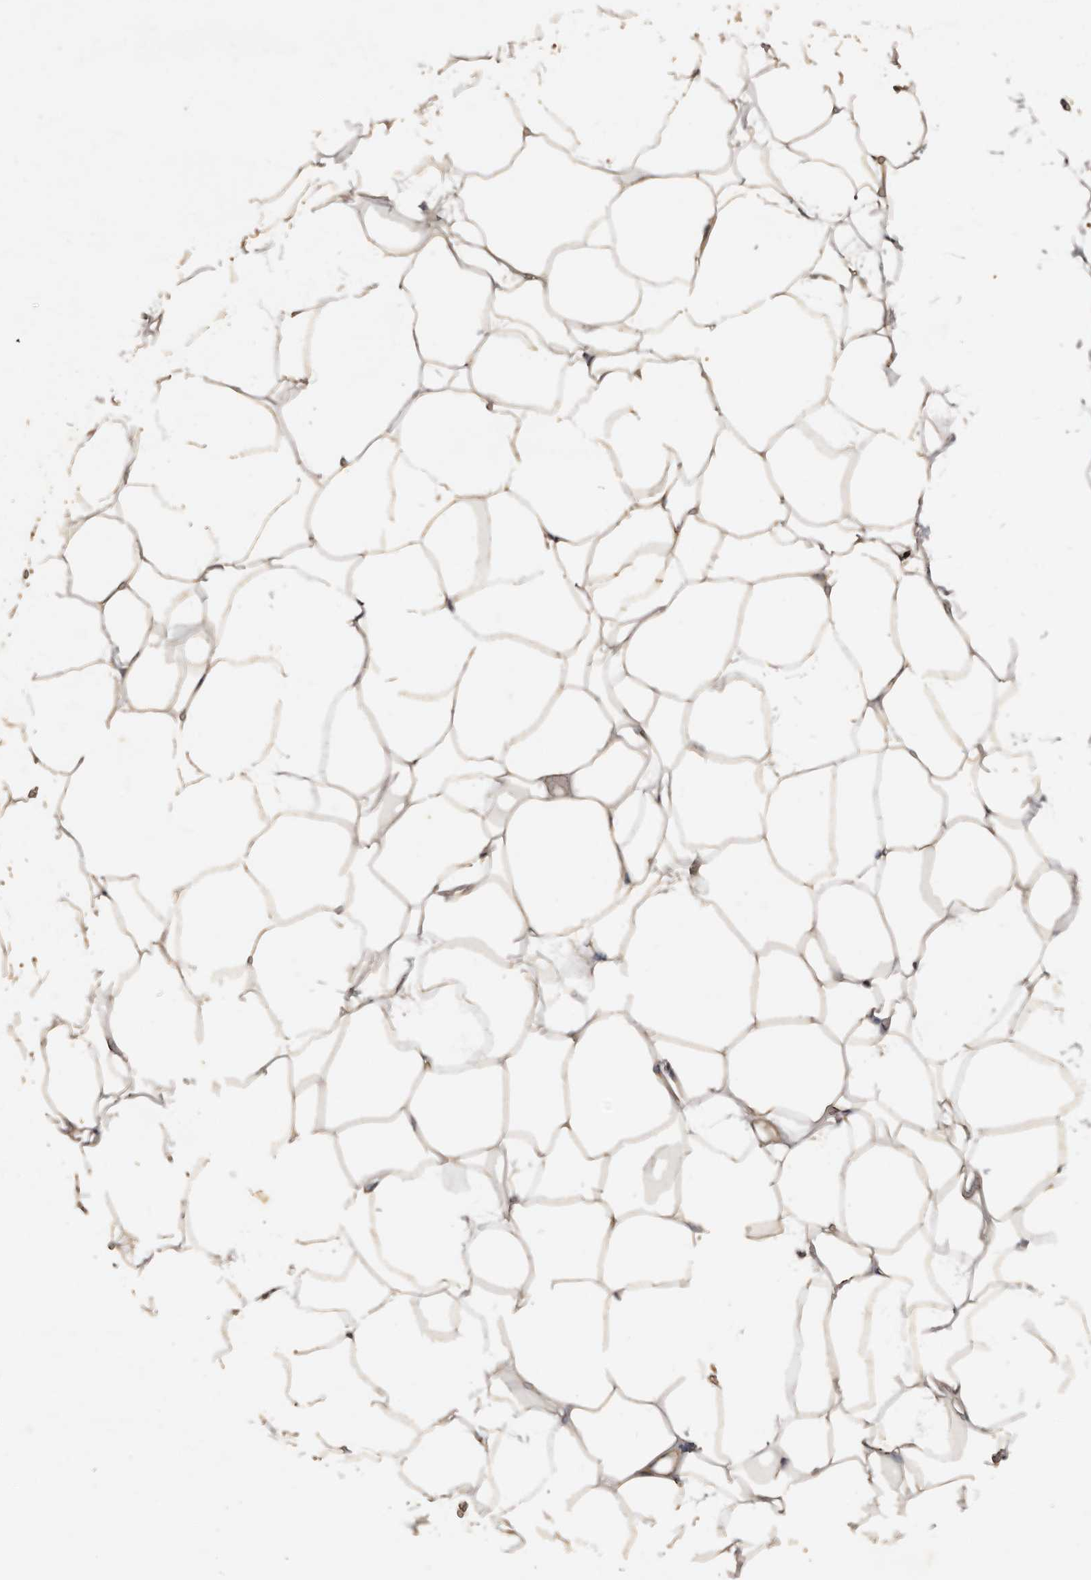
{"staining": {"intensity": "weak", "quantity": ">75%", "location": "cytoplasmic/membranous"}, "tissue": "adipose tissue", "cell_type": "Adipocytes", "image_type": "normal", "snomed": [{"axis": "morphology", "description": "Normal tissue, NOS"}, {"axis": "topography", "description": "Breast"}], "caption": "A low amount of weak cytoplasmic/membranous staining is seen in approximately >75% of adipocytes in benign adipose tissue.", "gene": "HYAL4", "patient": {"sex": "female", "age": 23}}